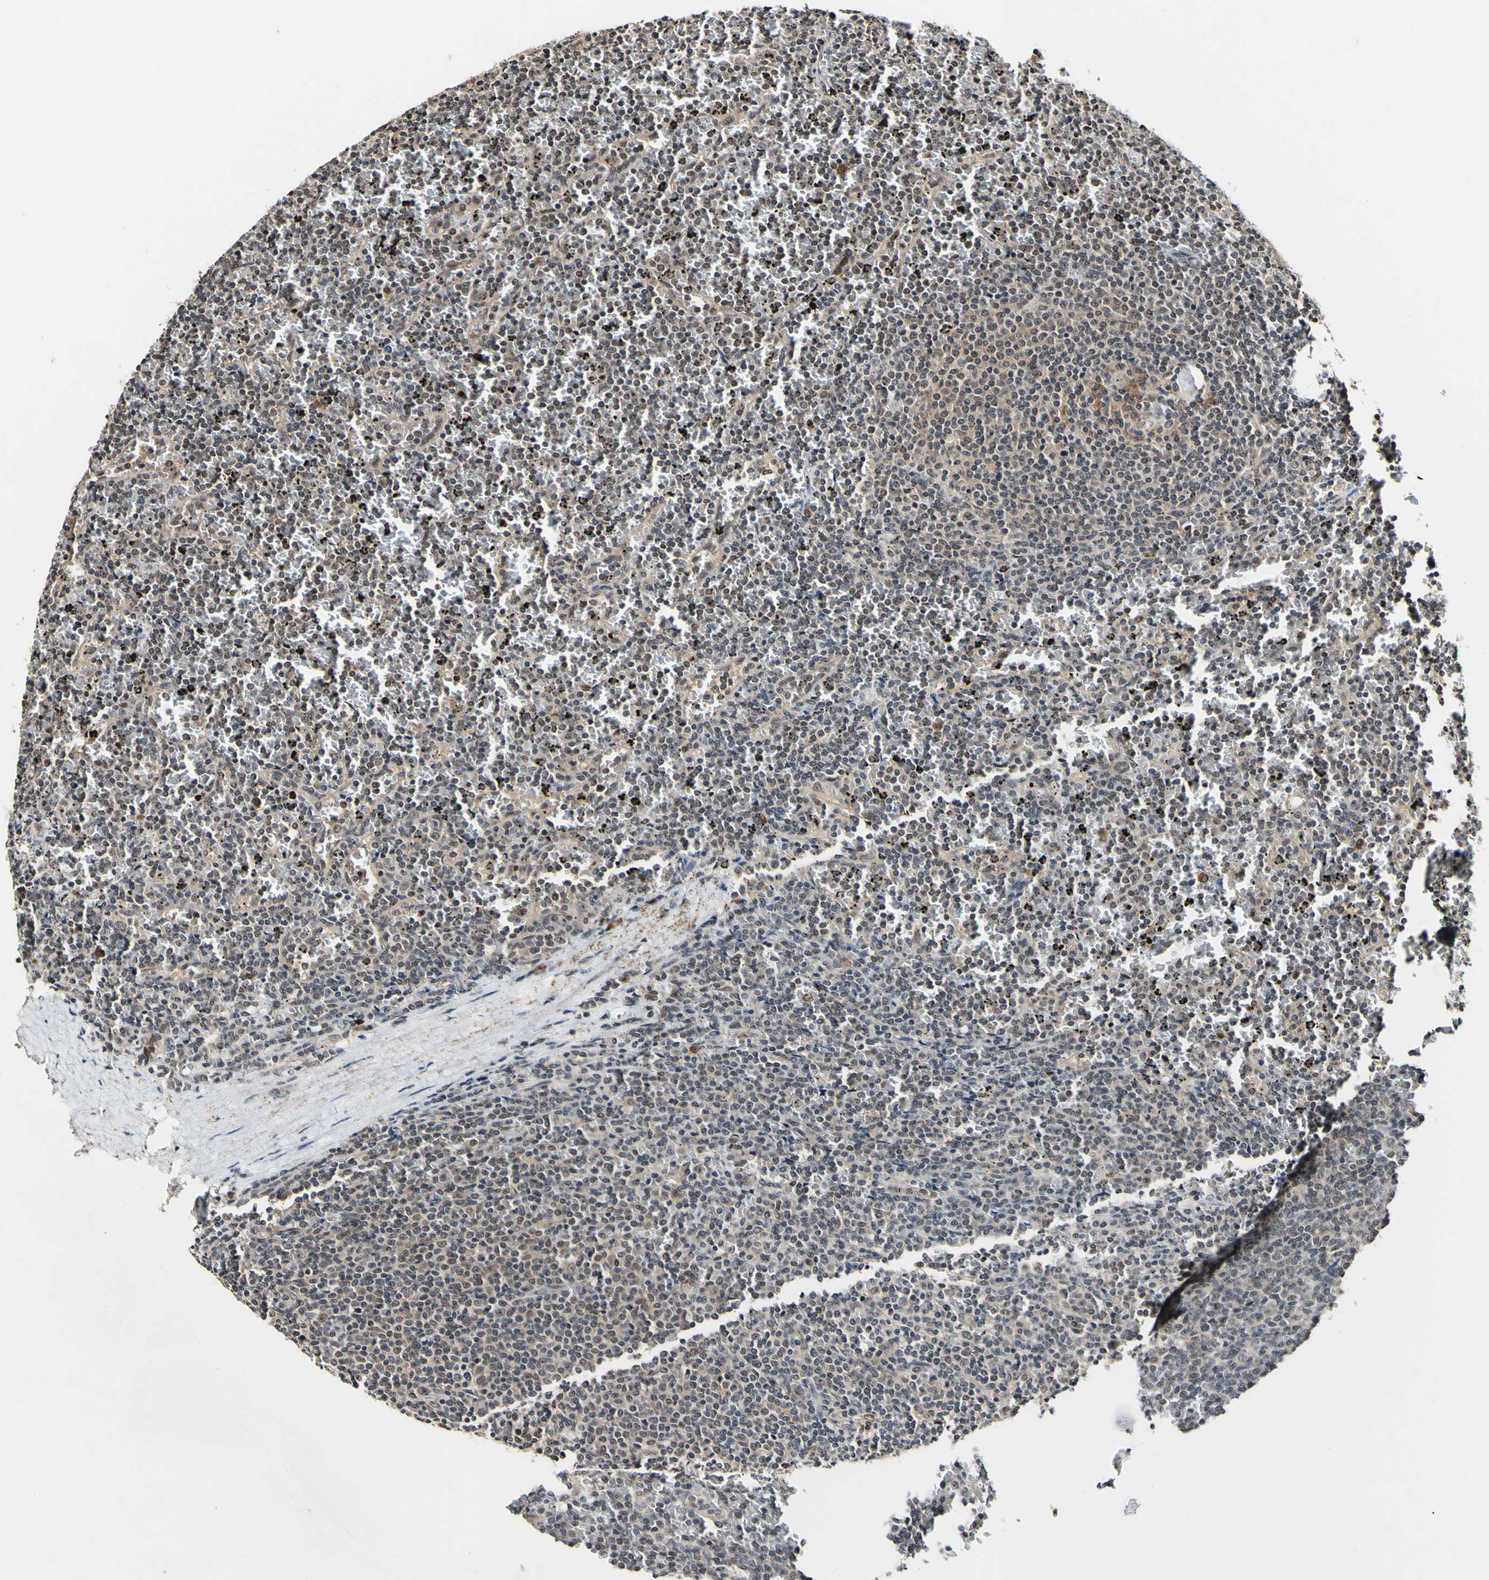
{"staining": {"intensity": "weak", "quantity": ">75%", "location": "cytoplasmic/membranous"}, "tissue": "lymphoma", "cell_type": "Tumor cells", "image_type": "cancer", "snomed": [{"axis": "morphology", "description": "Malignant lymphoma, non-Hodgkin's type, Low grade"}, {"axis": "topography", "description": "Spleen"}], "caption": "High-magnification brightfield microscopy of low-grade malignant lymphoma, non-Hodgkin's type stained with DAB (3,3'-diaminobenzidine) (brown) and counterstained with hematoxylin (blue). tumor cells exhibit weak cytoplasmic/membranous expression is identified in approximately>75% of cells.", "gene": "PSMD10", "patient": {"sex": "female", "age": 77}}